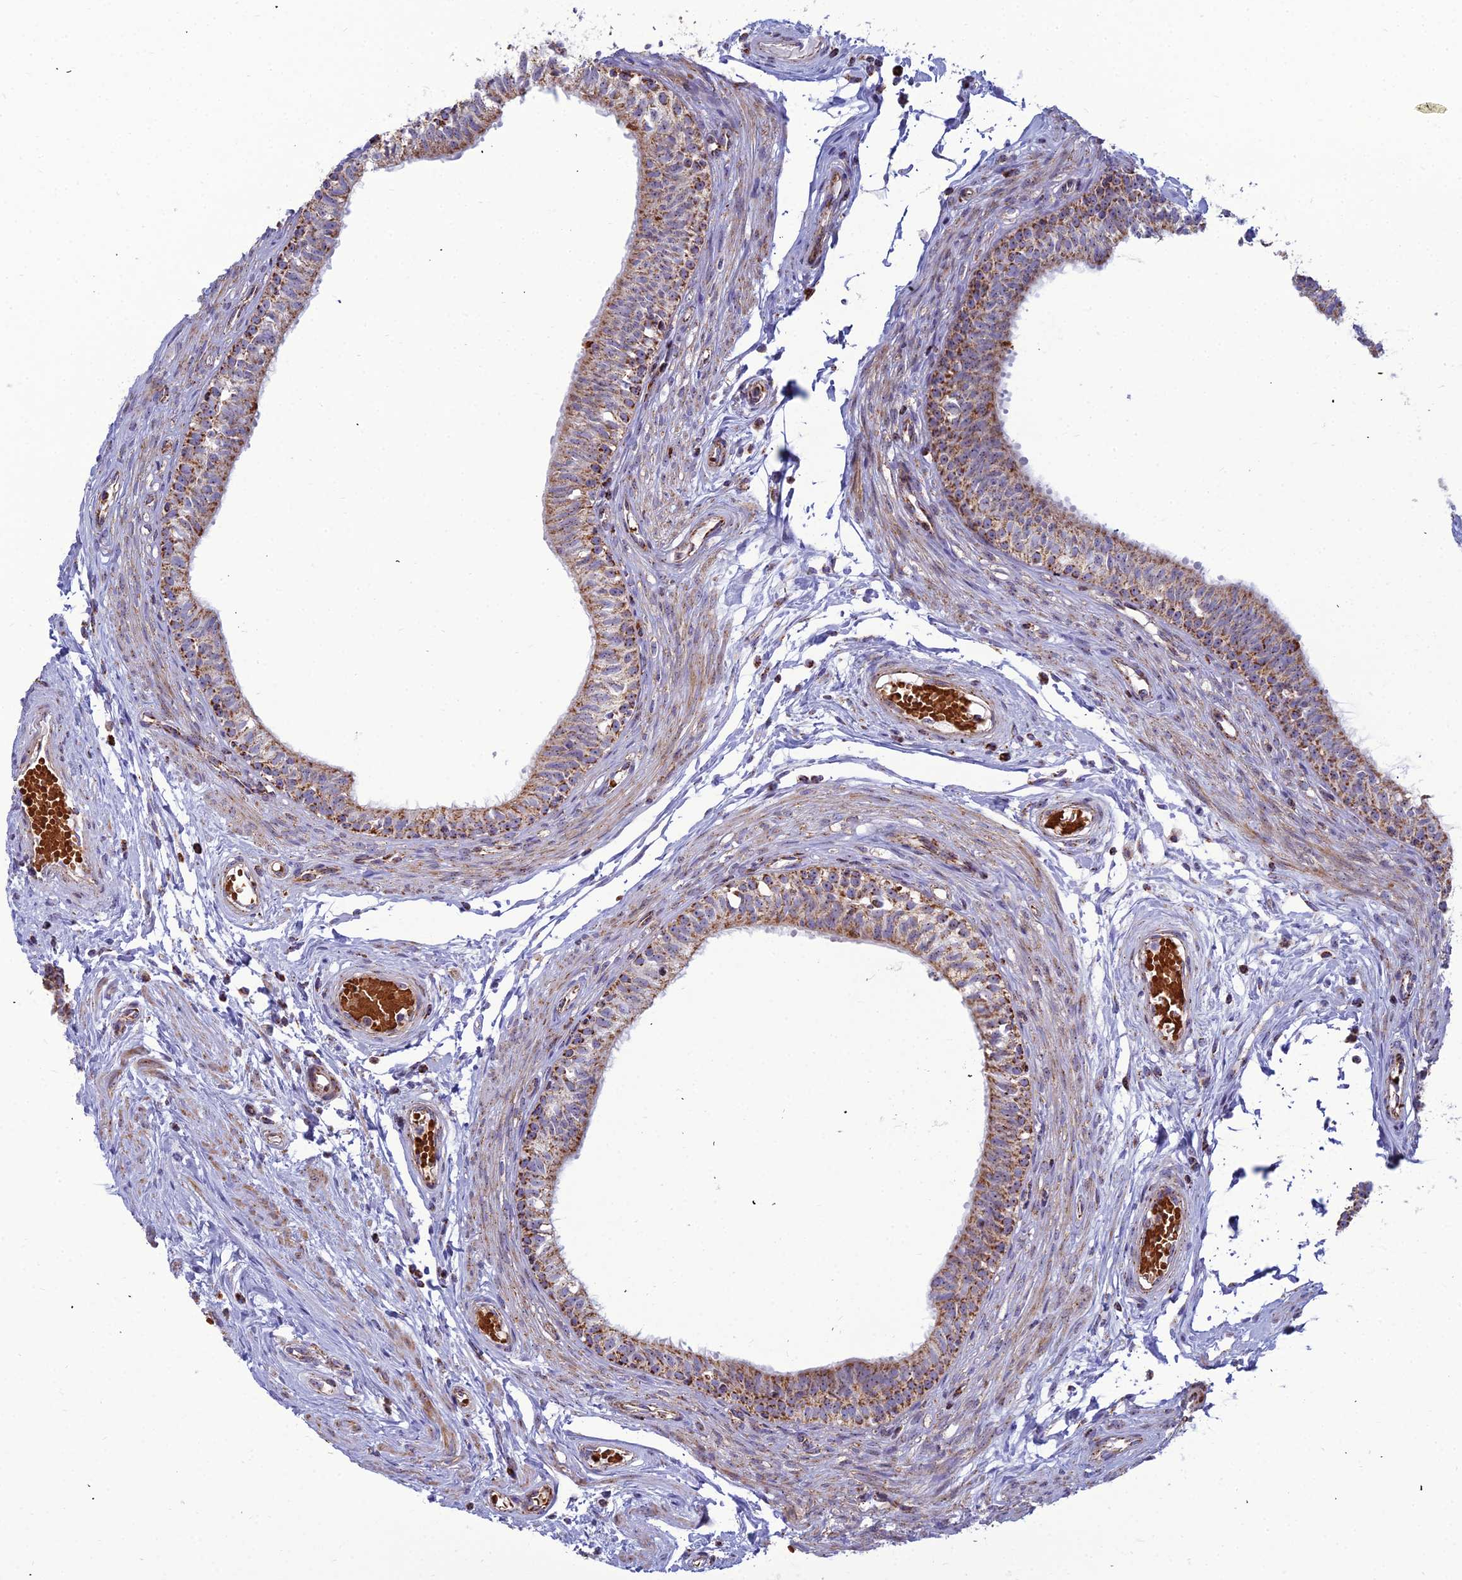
{"staining": {"intensity": "moderate", "quantity": "25%-75%", "location": "cytoplasmic/membranous"}, "tissue": "epididymis", "cell_type": "Glandular cells", "image_type": "normal", "snomed": [{"axis": "morphology", "description": "Normal tissue, NOS"}, {"axis": "topography", "description": "Epididymis, spermatic cord, NOS"}], "caption": "IHC micrograph of unremarkable epididymis: human epididymis stained using immunohistochemistry demonstrates medium levels of moderate protein expression localized specifically in the cytoplasmic/membranous of glandular cells, appearing as a cytoplasmic/membranous brown color.", "gene": "SLC35F4", "patient": {"sex": "male", "age": 22}}